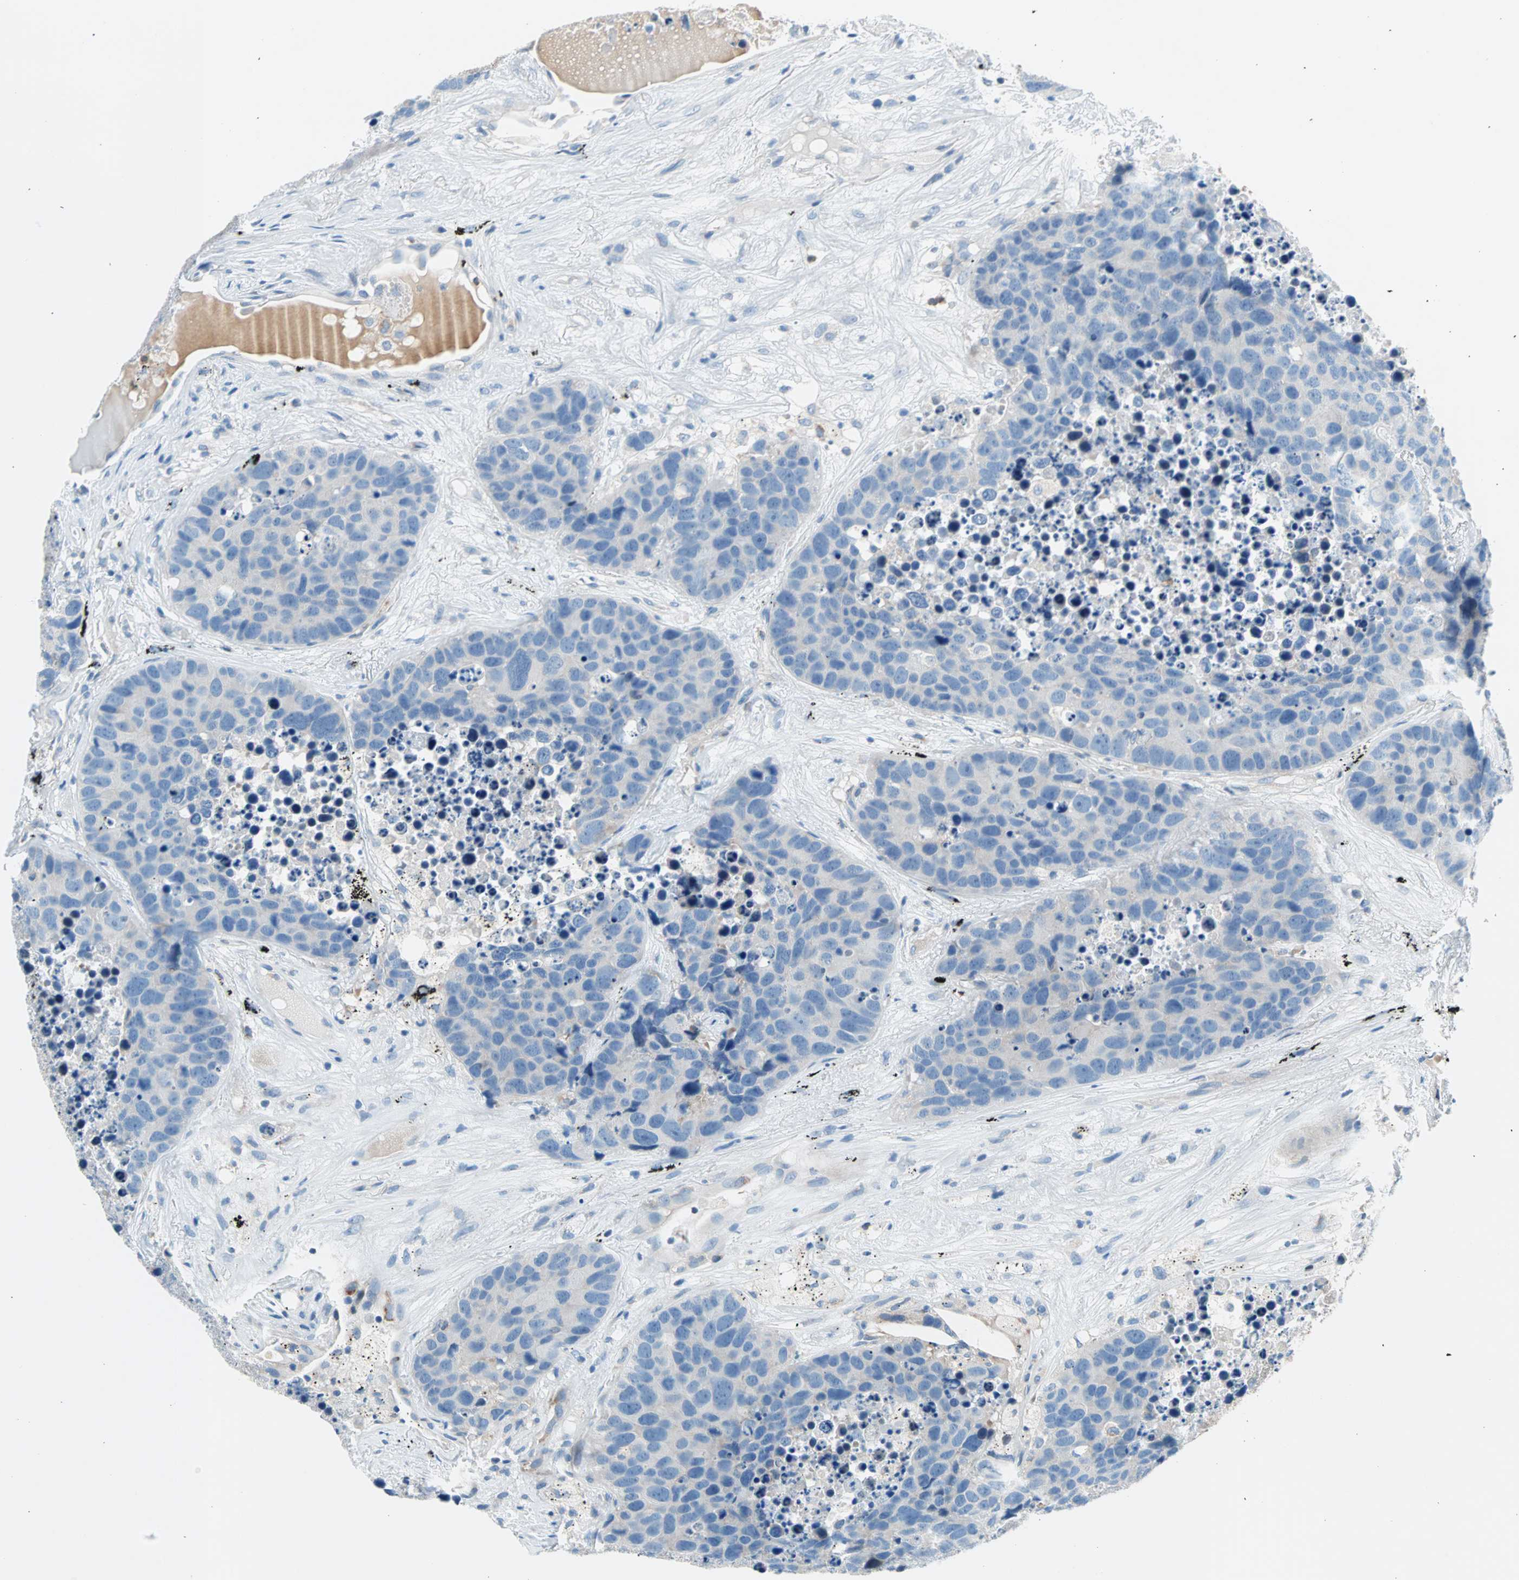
{"staining": {"intensity": "negative", "quantity": "none", "location": "none"}, "tissue": "carcinoid", "cell_type": "Tumor cells", "image_type": "cancer", "snomed": [{"axis": "morphology", "description": "Carcinoid, malignant, NOS"}, {"axis": "topography", "description": "Lung"}], "caption": "Tumor cells show no significant protein staining in carcinoid. (Immunohistochemistry (ihc), brightfield microscopy, high magnification).", "gene": "TMEM163", "patient": {"sex": "male", "age": 60}}